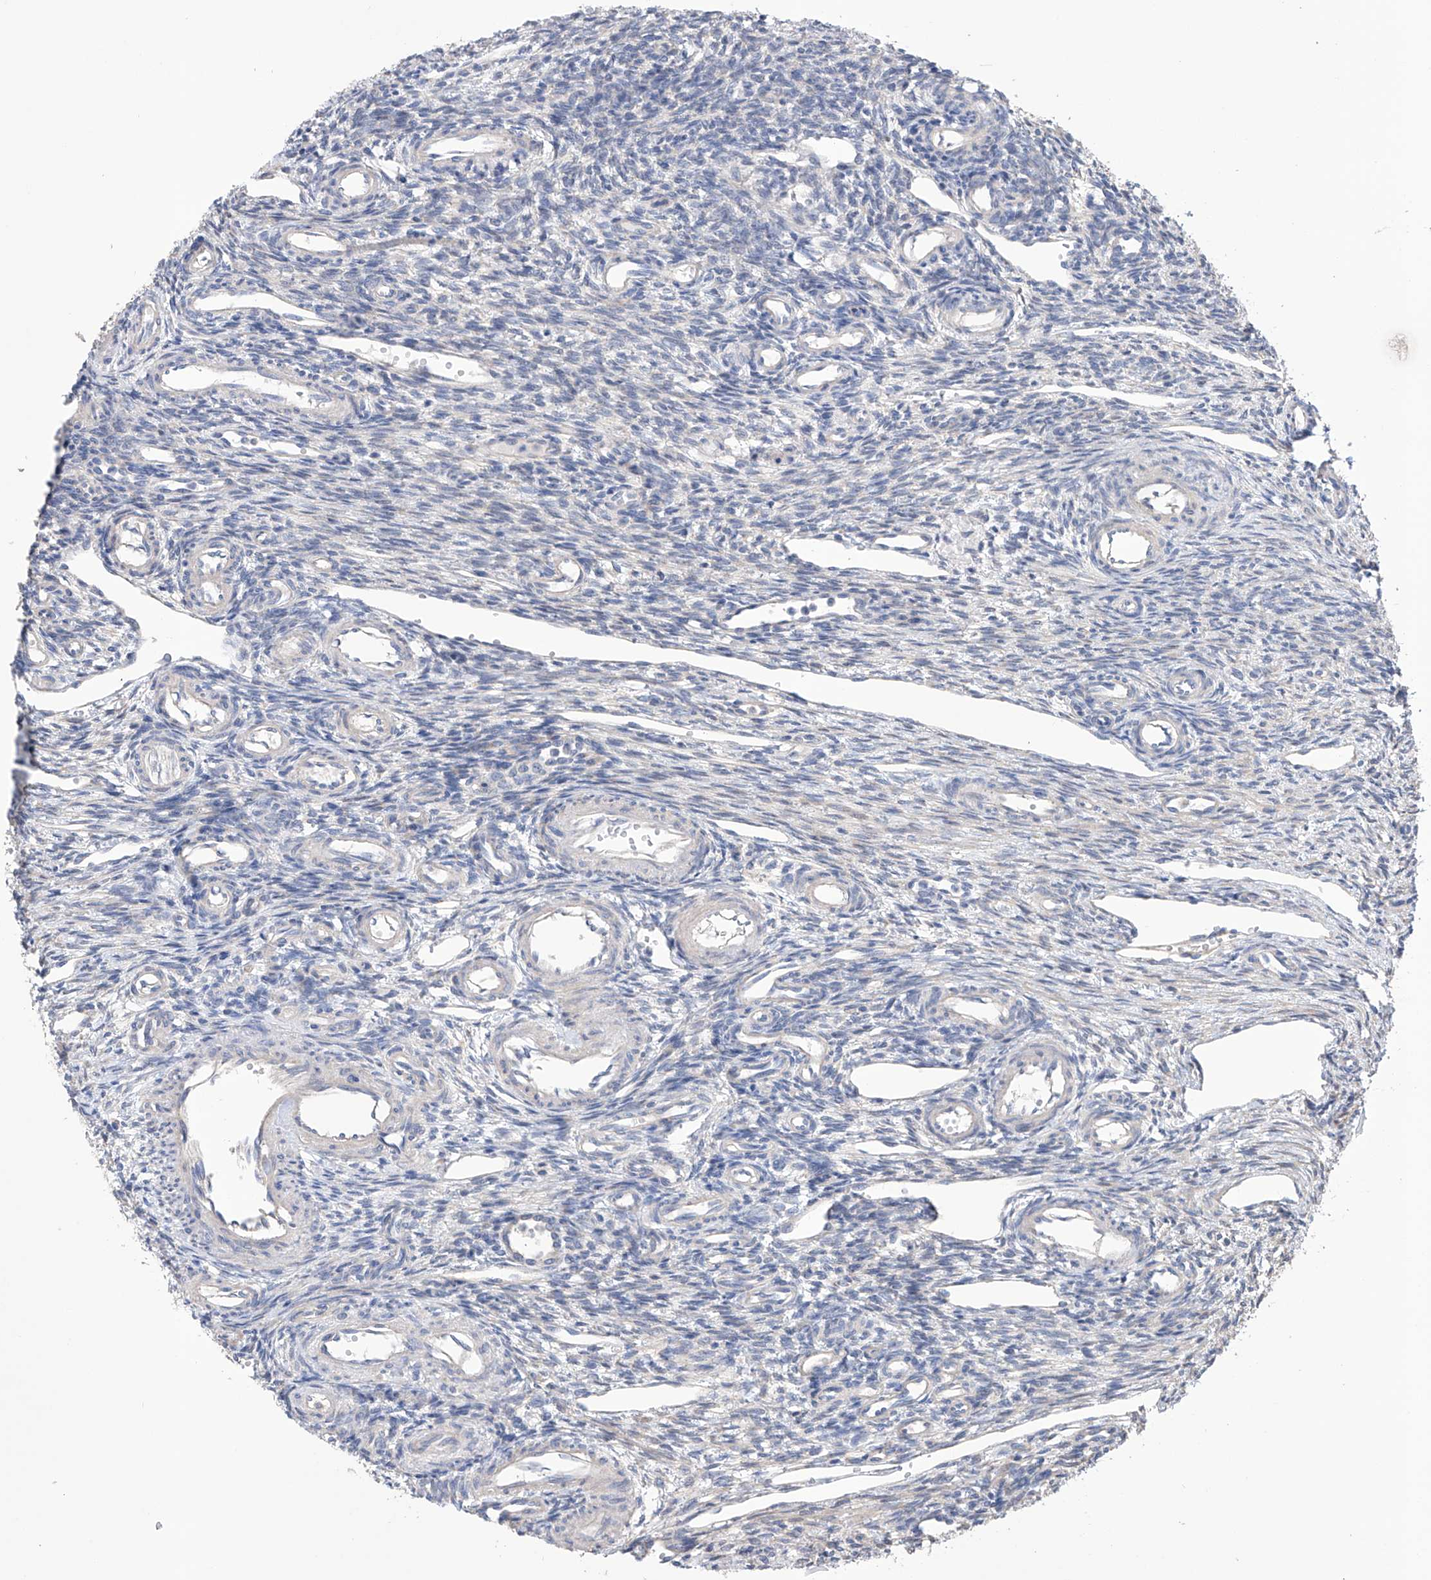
{"staining": {"intensity": "negative", "quantity": "none", "location": "none"}, "tissue": "ovary", "cell_type": "Ovarian stroma cells", "image_type": "normal", "snomed": [{"axis": "morphology", "description": "Normal tissue, NOS"}, {"axis": "morphology", "description": "Cyst, NOS"}, {"axis": "topography", "description": "Ovary"}], "caption": "A micrograph of ovary stained for a protein displays no brown staining in ovarian stroma cells.", "gene": "AFG1L", "patient": {"sex": "female", "age": 33}}